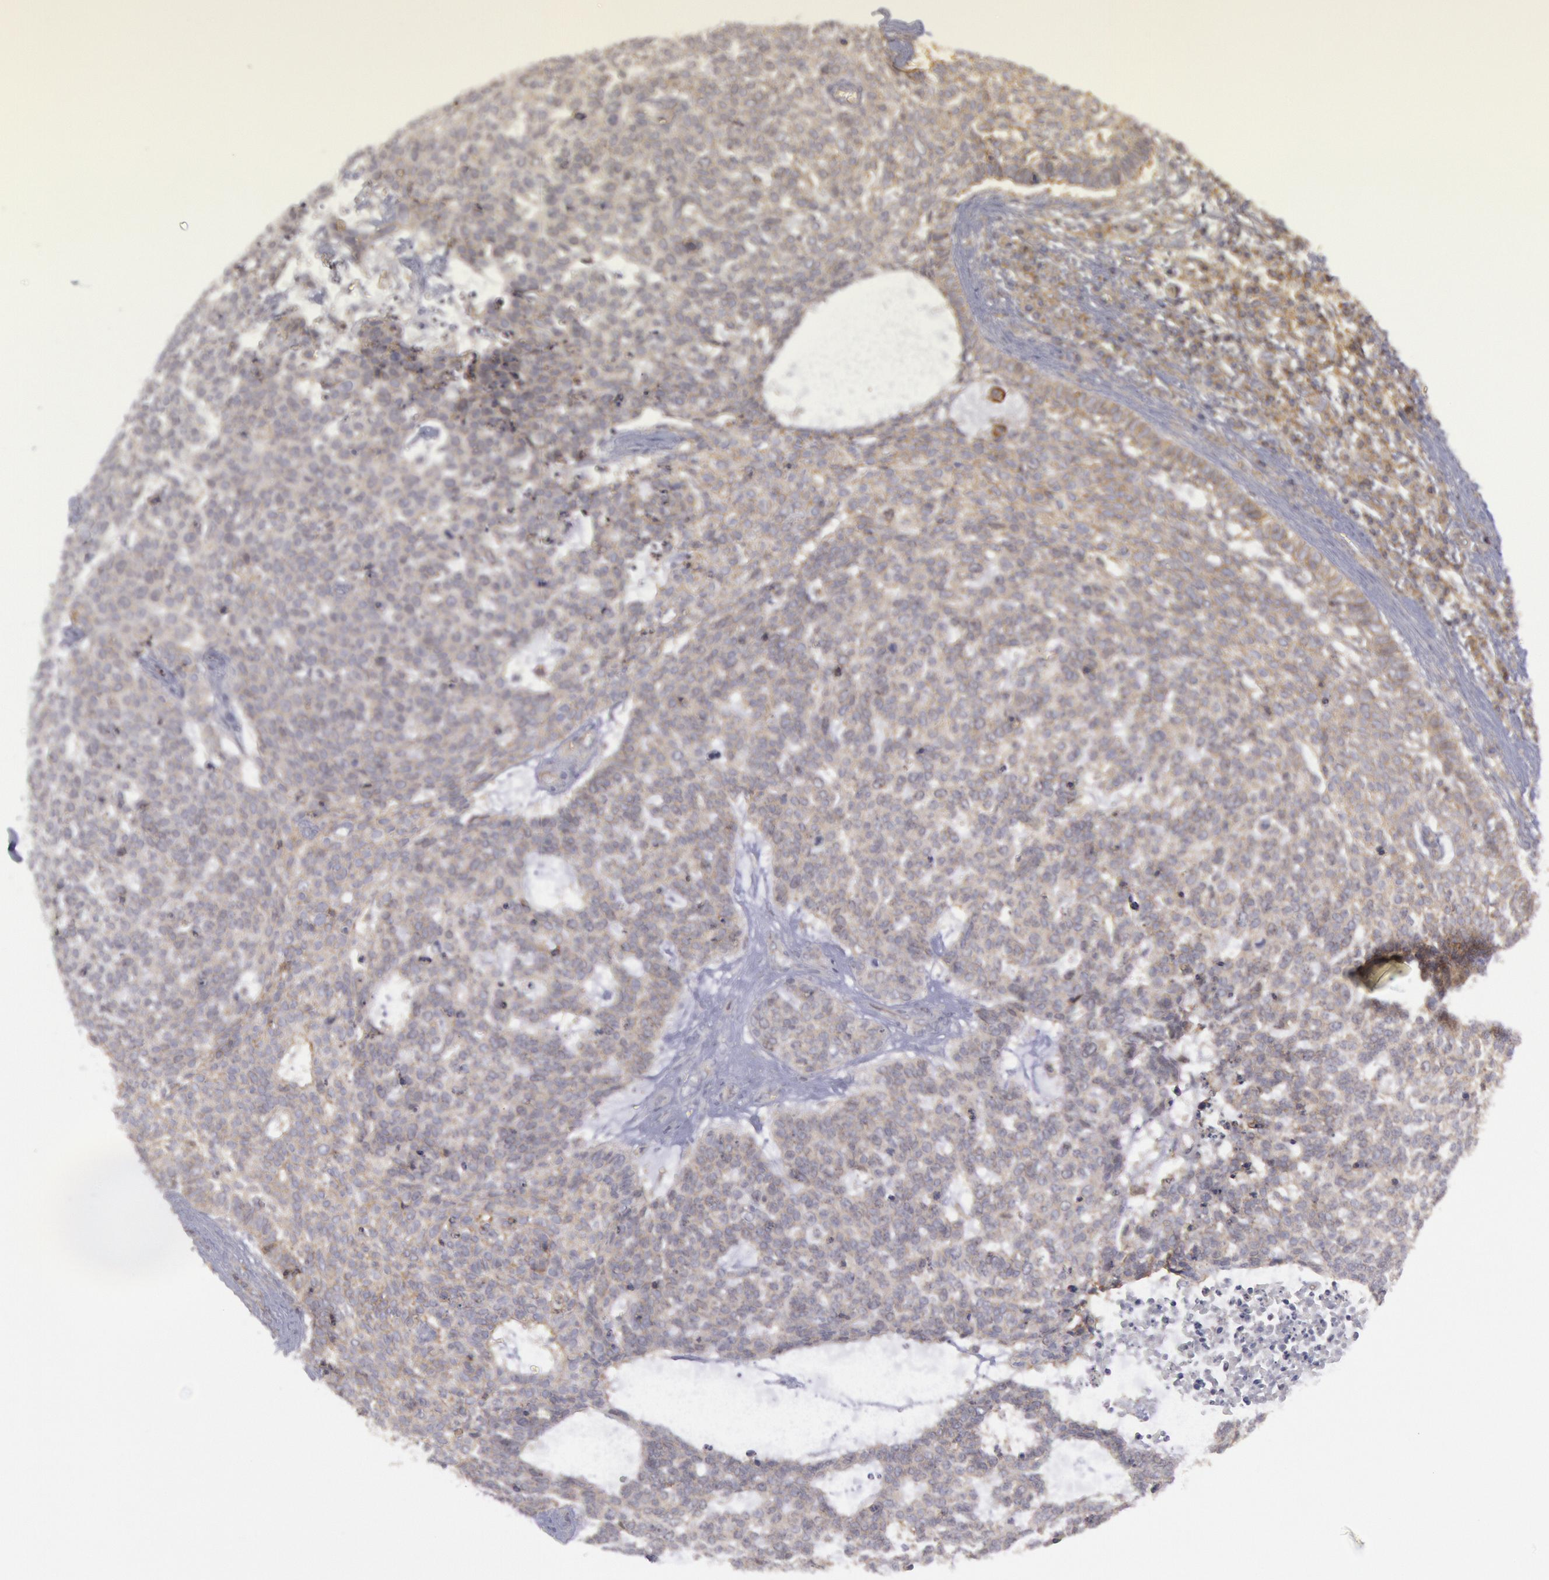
{"staining": {"intensity": "weak", "quantity": "25%-75%", "location": "cytoplasmic/membranous"}, "tissue": "skin cancer", "cell_type": "Tumor cells", "image_type": "cancer", "snomed": [{"axis": "morphology", "description": "Basal cell carcinoma"}, {"axis": "topography", "description": "Skin"}], "caption": "IHC image of human skin cancer stained for a protein (brown), which exhibits low levels of weak cytoplasmic/membranous positivity in about 25%-75% of tumor cells.", "gene": "STX4", "patient": {"sex": "female", "age": 89}}